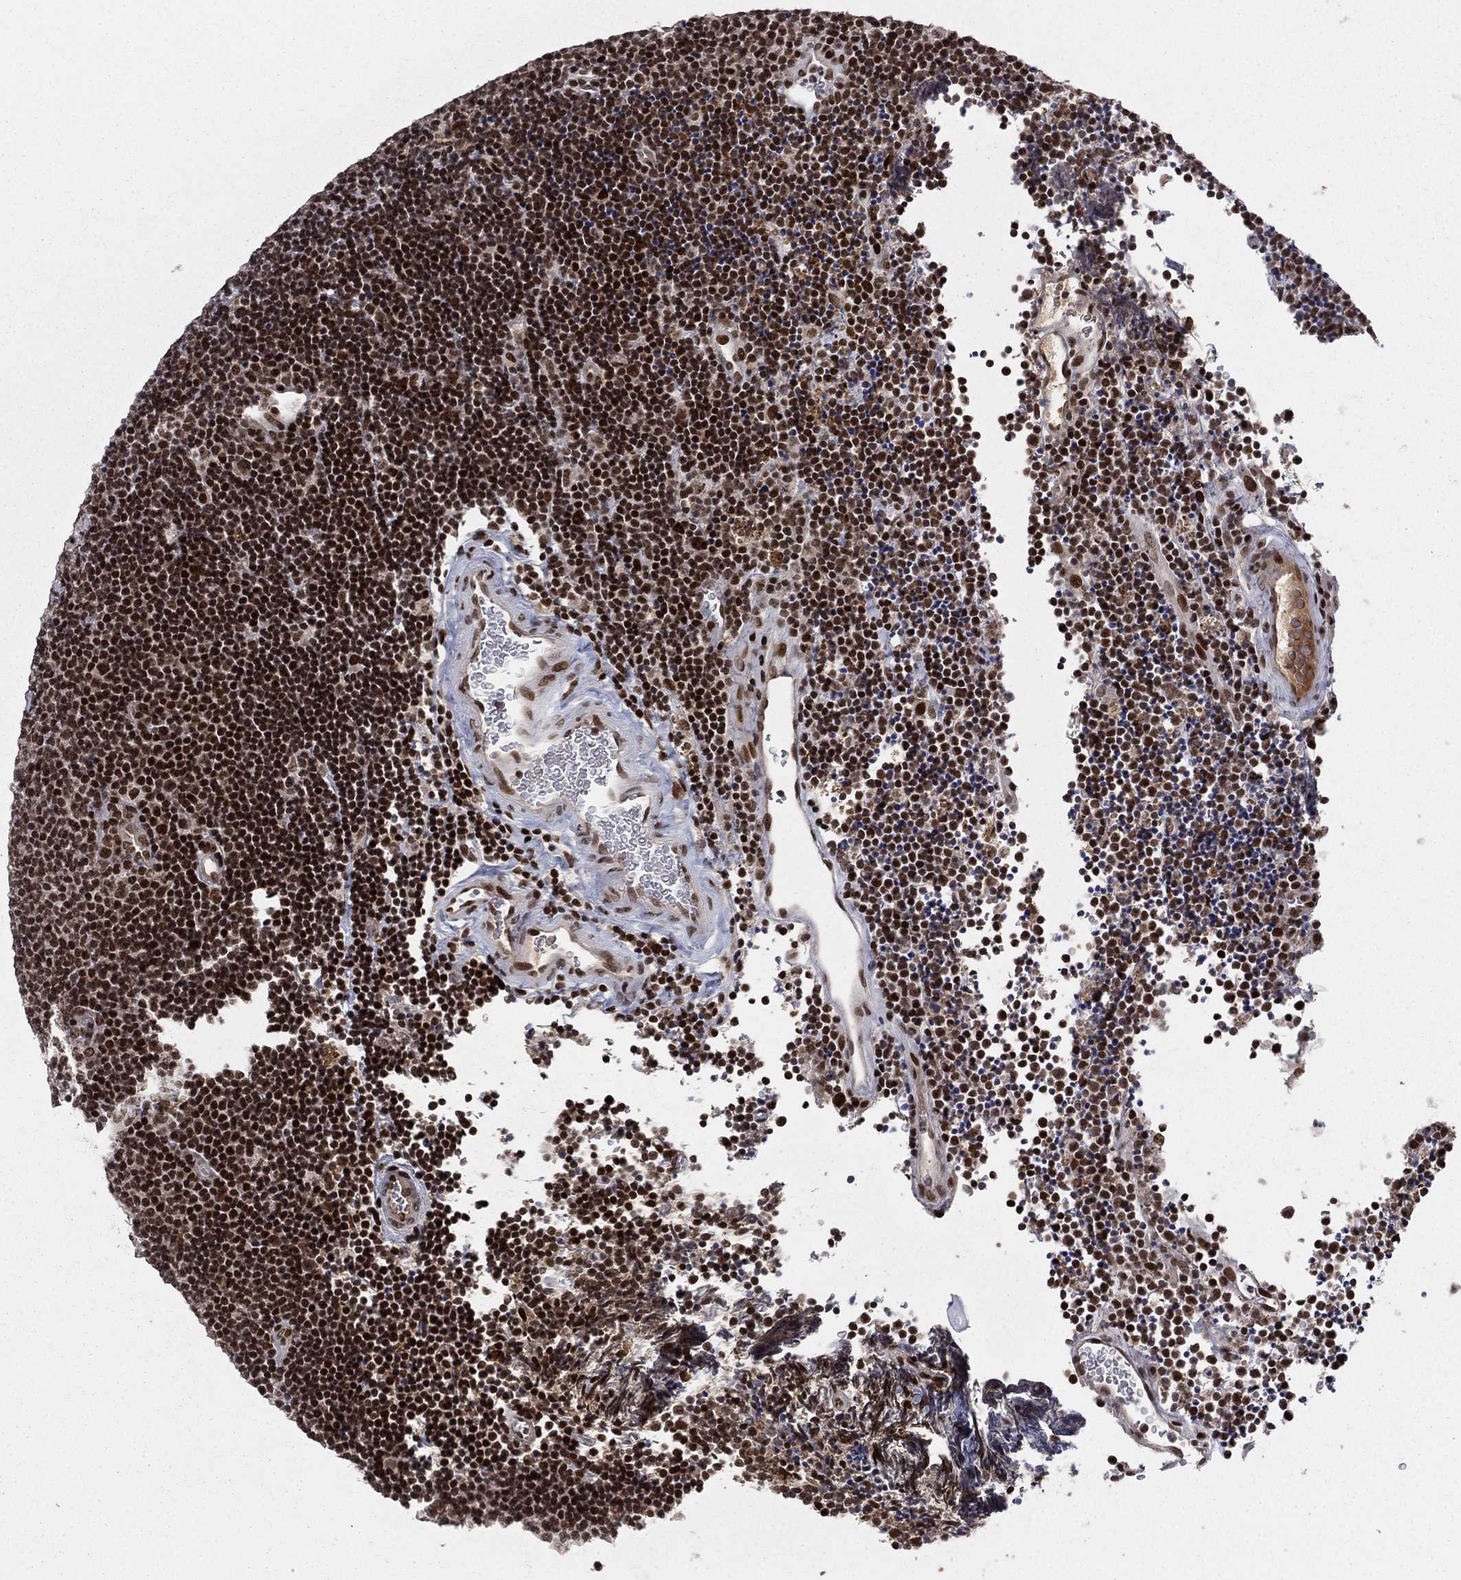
{"staining": {"intensity": "strong", "quantity": ">75%", "location": "nuclear"}, "tissue": "lymphoma", "cell_type": "Tumor cells", "image_type": "cancer", "snomed": [{"axis": "morphology", "description": "Malignant lymphoma, non-Hodgkin's type, Low grade"}, {"axis": "topography", "description": "Brain"}], "caption": "Human lymphoma stained for a protein (brown) demonstrates strong nuclear positive staining in about >75% of tumor cells.", "gene": "RTF1", "patient": {"sex": "female", "age": 66}}